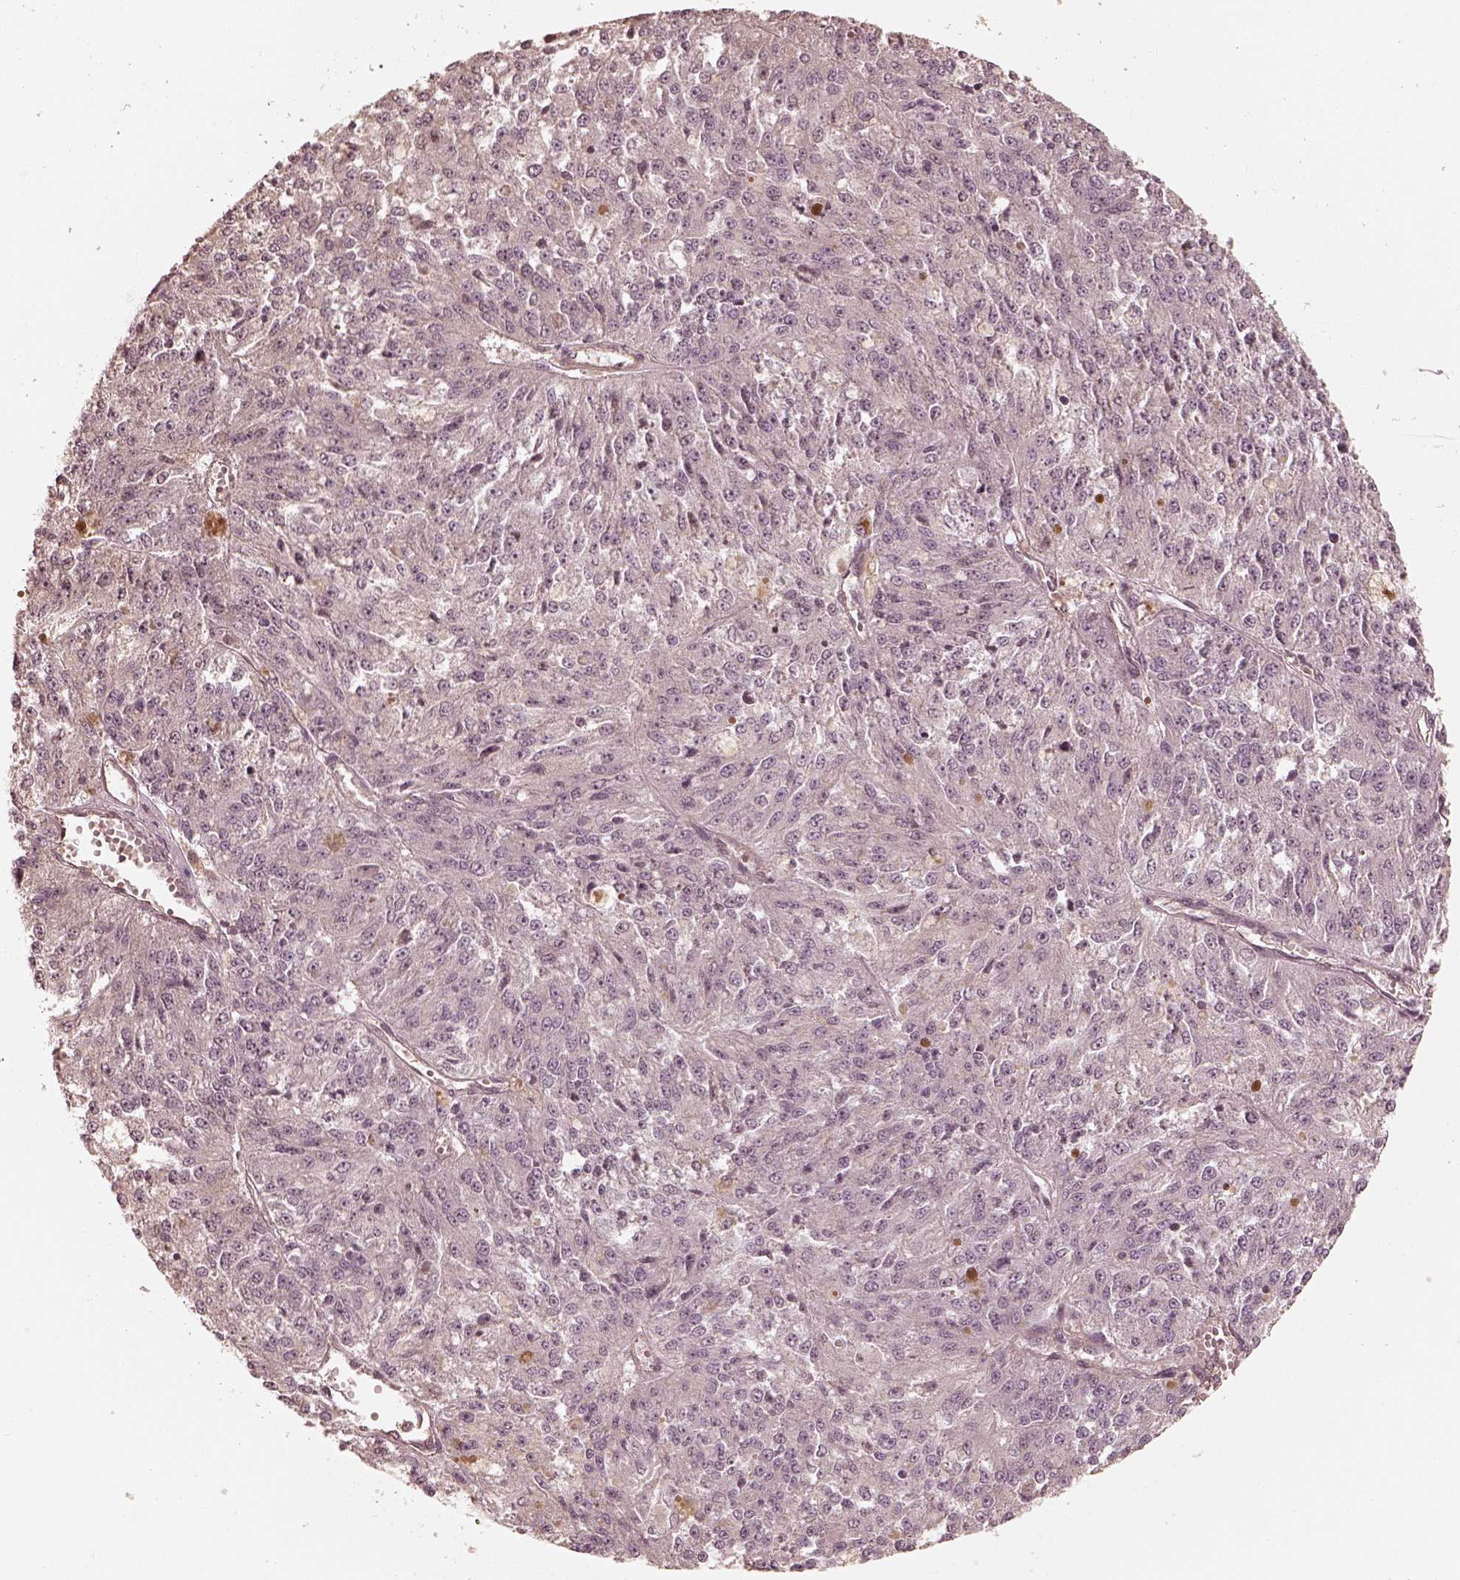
{"staining": {"intensity": "negative", "quantity": "none", "location": "none"}, "tissue": "melanoma", "cell_type": "Tumor cells", "image_type": "cancer", "snomed": [{"axis": "morphology", "description": "Malignant melanoma, Metastatic site"}, {"axis": "topography", "description": "Lymph node"}], "caption": "DAB (3,3'-diaminobenzidine) immunohistochemical staining of malignant melanoma (metastatic site) shows no significant positivity in tumor cells.", "gene": "KIF5C", "patient": {"sex": "female", "age": 64}}